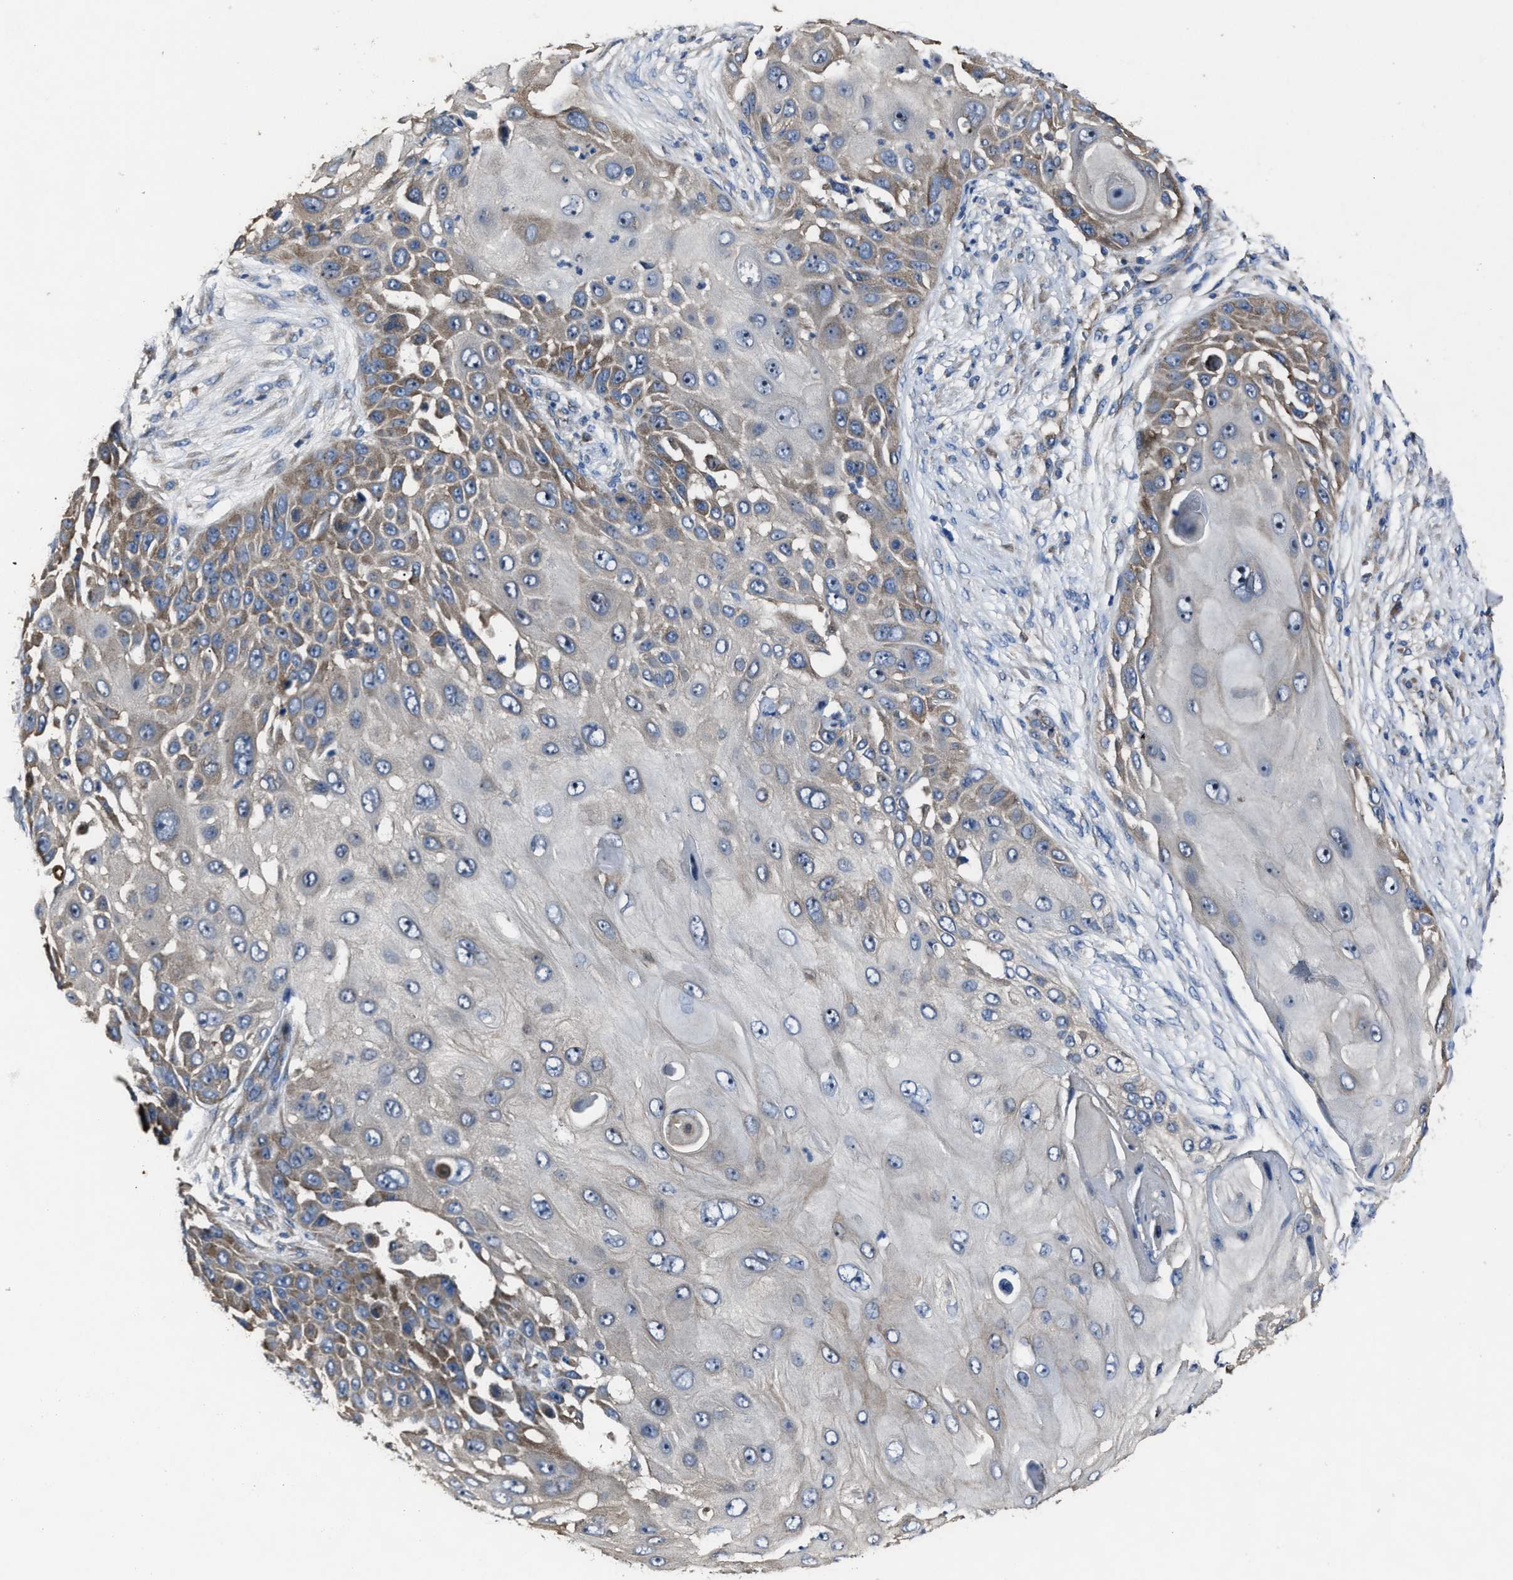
{"staining": {"intensity": "moderate", "quantity": "<25%", "location": "cytoplasmic/membranous"}, "tissue": "skin cancer", "cell_type": "Tumor cells", "image_type": "cancer", "snomed": [{"axis": "morphology", "description": "Squamous cell carcinoma, NOS"}, {"axis": "topography", "description": "Skin"}], "caption": "Protein expression analysis of human squamous cell carcinoma (skin) reveals moderate cytoplasmic/membranous expression in approximately <25% of tumor cells. Nuclei are stained in blue.", "gene": "UPF1", "patient": {"sex": "female", "age": 44}}